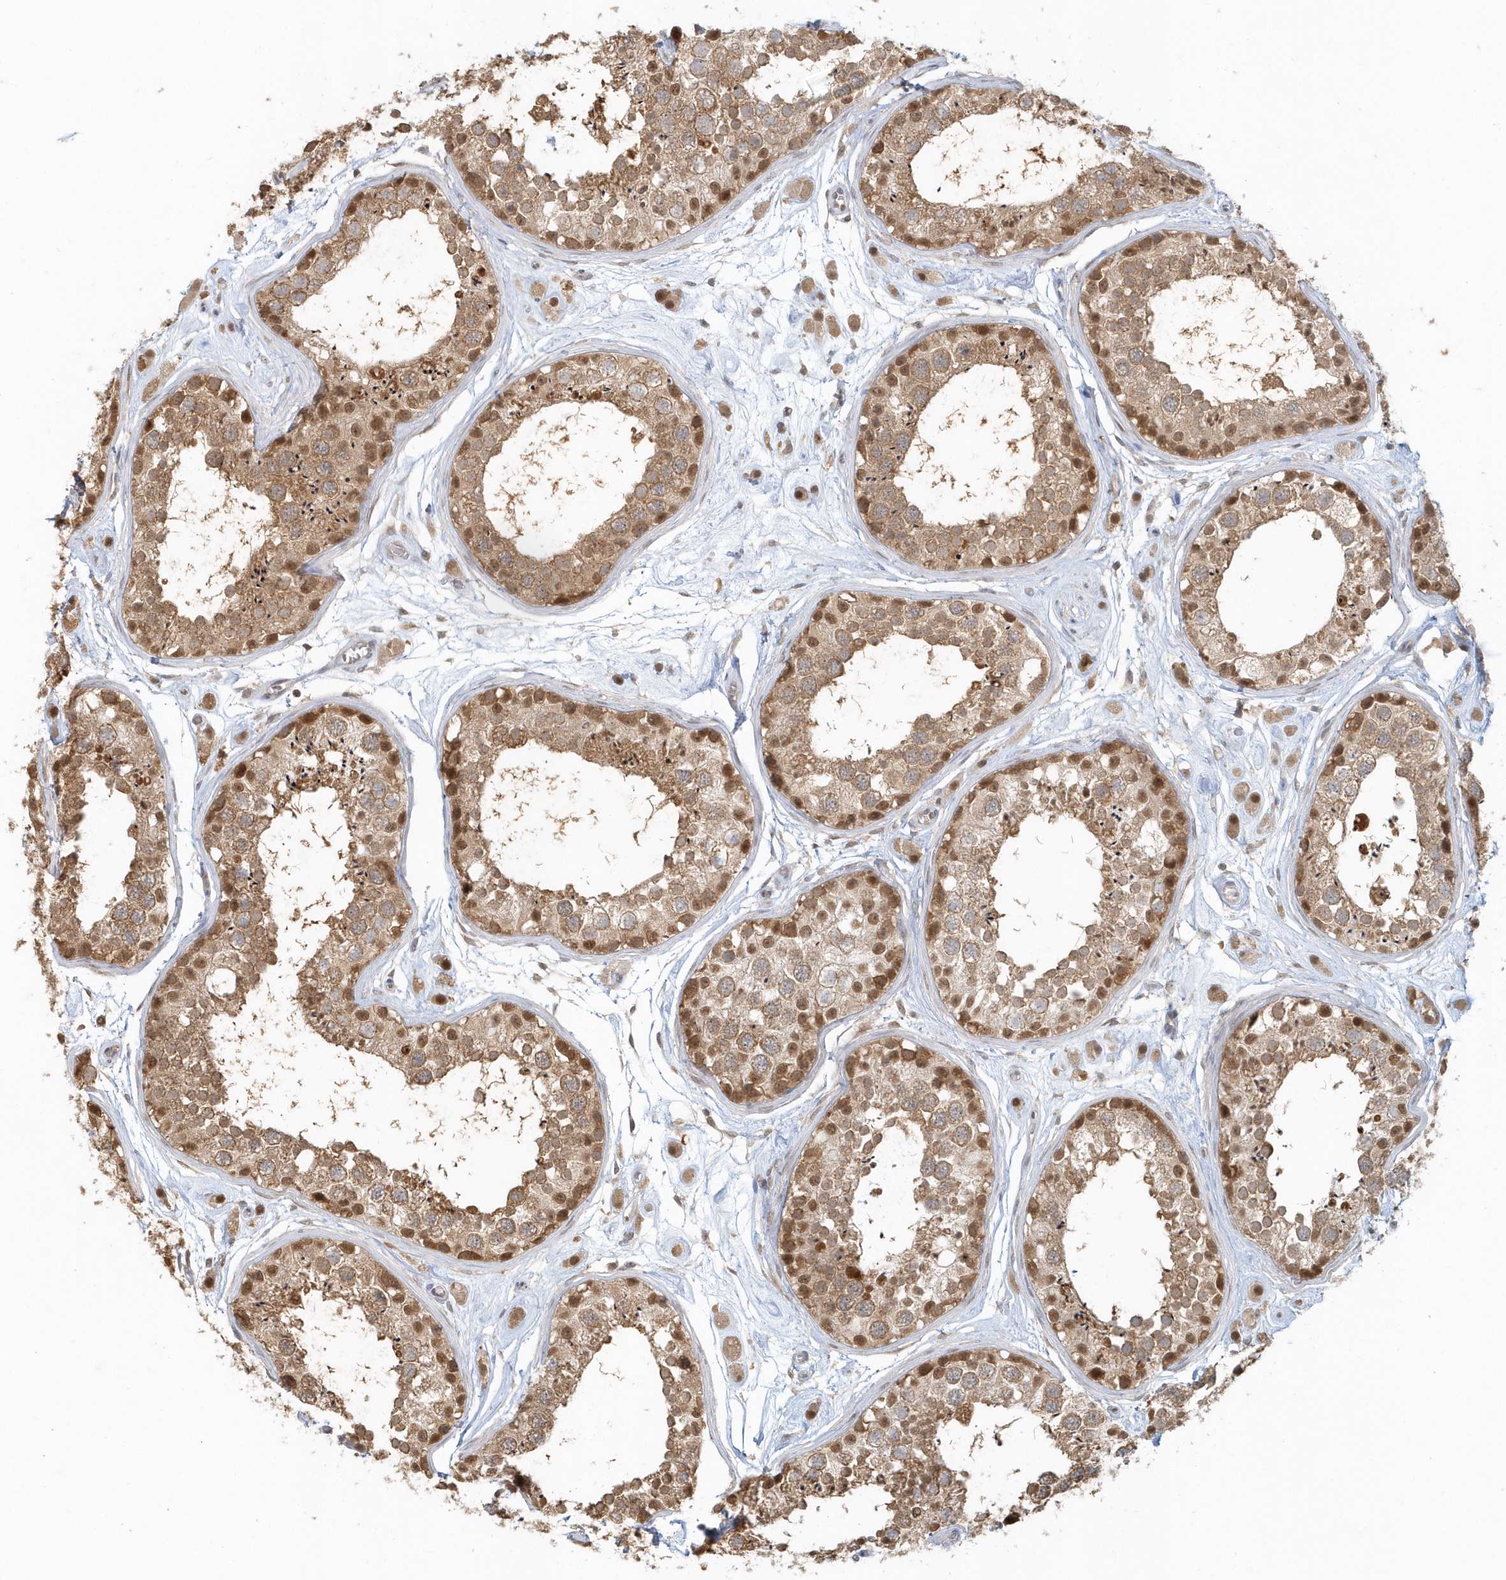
{"staining": {"intensity": "moderate", "quantity": ">75%", "location": "cytoplasmic/membranous,nuclear"}, "tissue": "testis", "cell_type": "Cells in seminiferous ducts", "image_type": "normal", "snomed": [{"axis": "morphology", "description": "Normal tissue, NOS"}, {"axis": "topography", "description": "Testis"}], "caption": "The micrograph reveals immunohistochemical staining of unremarkable testis. There is moderate cytoplasmic/membranous,nuclear positivity is appreciated in approximately >75% of cells in seminiferous ducts.", "gene": "PSMD6", "patient": {"sex": "male", "age": 25}}